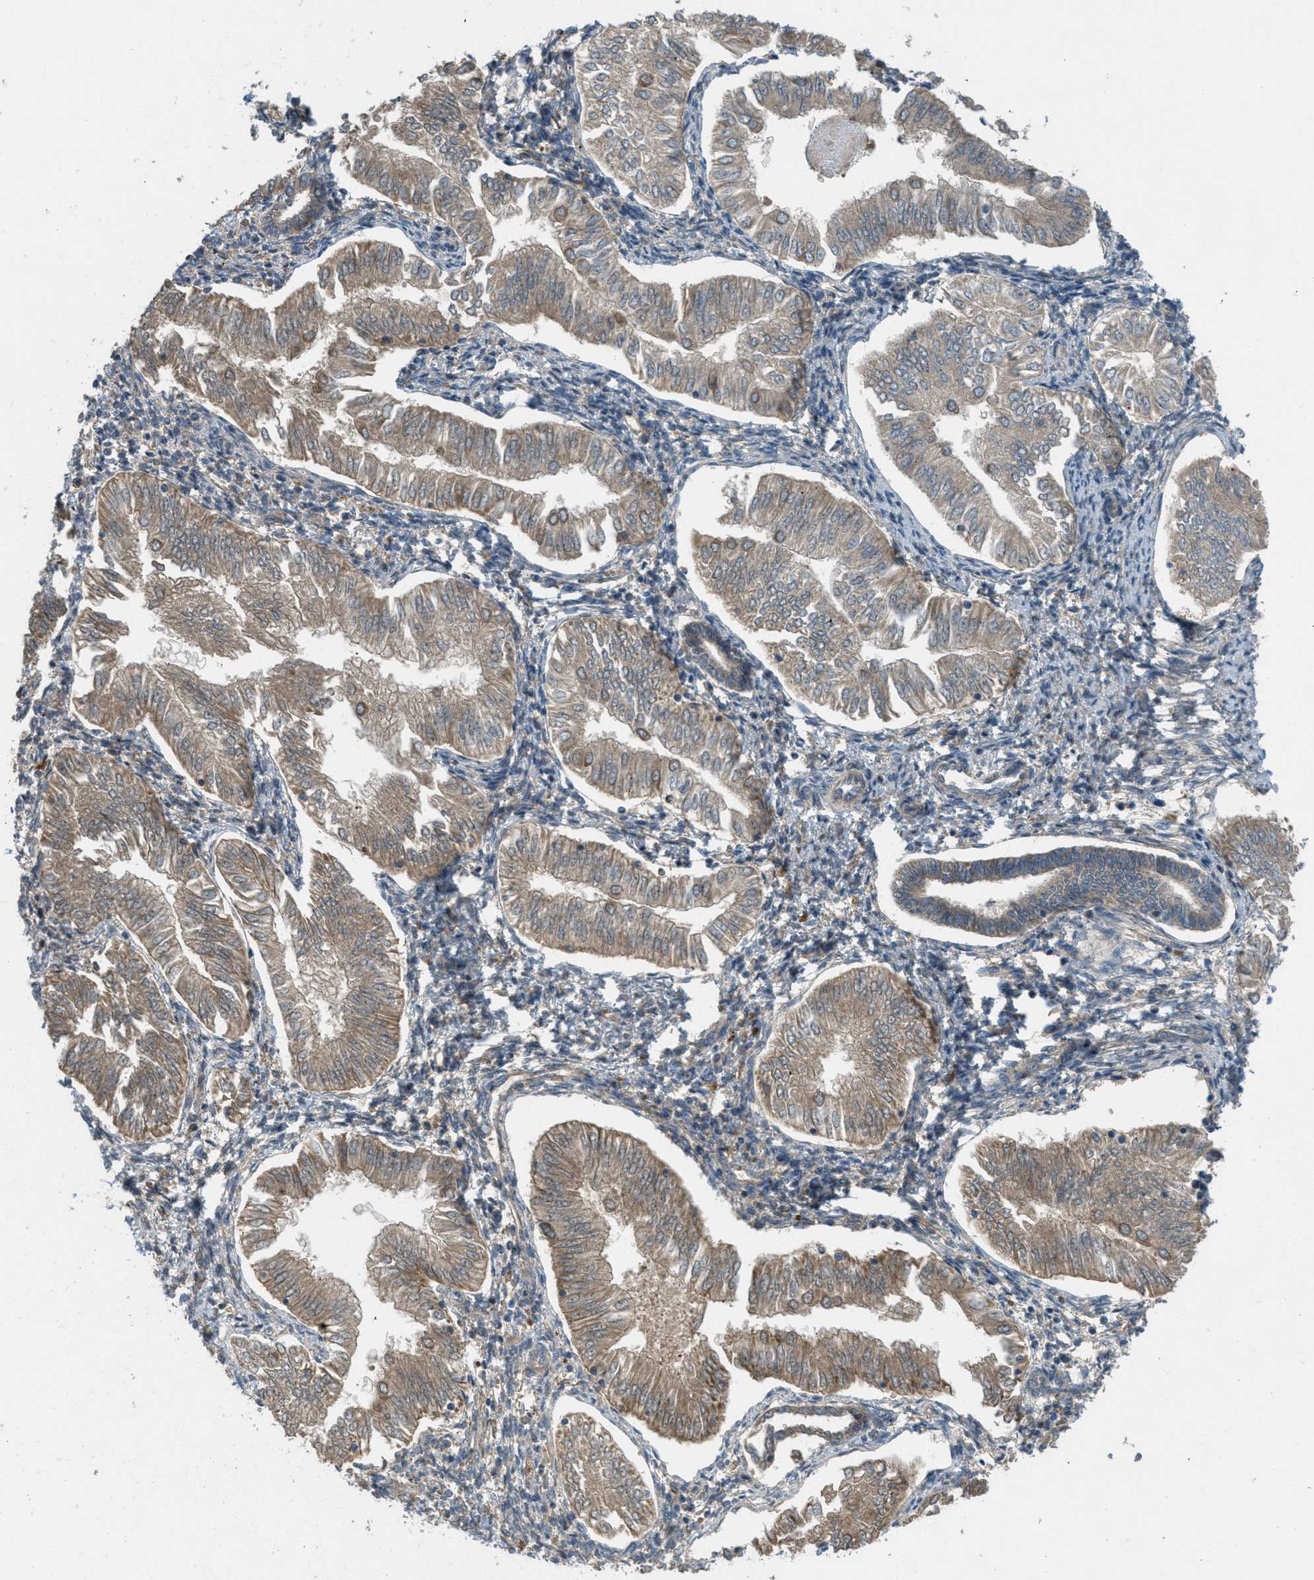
{"staining": {"intensity": "moderate", "quantity": ">75%", "location": "cytoplasmic/membranous"}, "tissue": "endometrial cancer", "cell_type": "Tumor cells", "image_type": "cancer", "snomed": [{"axis": "morphology", "description": "Adenocarcinoma, NOS"}, {"axis": "topography", "description": "Endometrium"}], "caption": "Endometrial cancer stained for a protein (brown) reveals moderate cytoplasmic/membranous positive positivity in approximately >75% of tumor cells.", "gene": "ADCY6", "patient": {"sex": "female", "age": 53}}